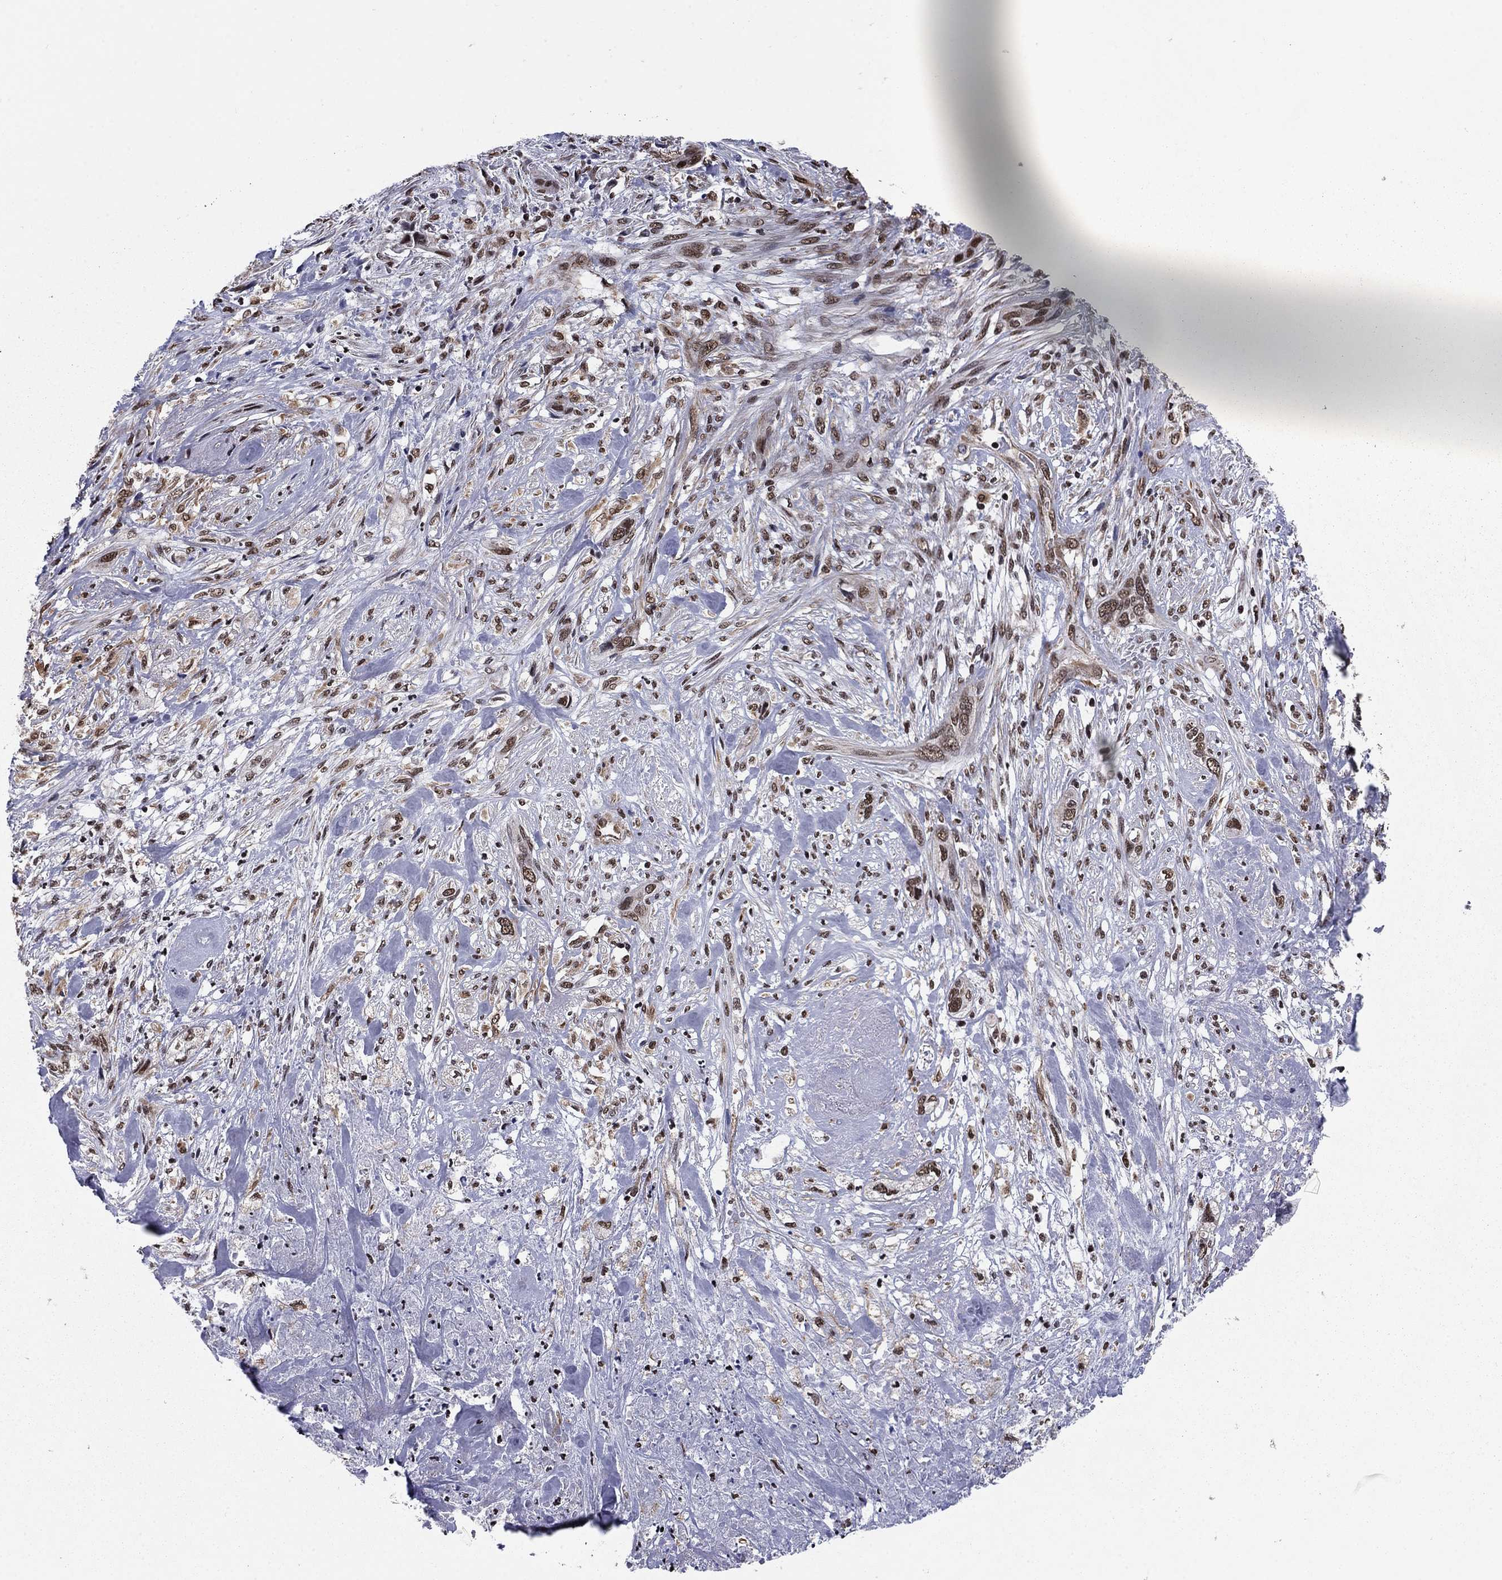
{"staining": {"intensity": "moderate", "quantity": ">75%", "location": "nuclear"}, "tissue": "cervical cancer", "cell_type": "Tumor cells", "image_type": "cancer", "snomed": [{"axis": "morphology", "description": "Squamous cell carcinoma, NOS"}, {"axis": "topography", "description": "Cervix"}], "caption": "This is a photomicrograph of immunohistochemistry staining of cervical squamous cell carcinoma, which shows moderate expression in the nuclear of tumor cells.", "gene": "N4BP2", "patient": {"sex": "female", "age": 57}}